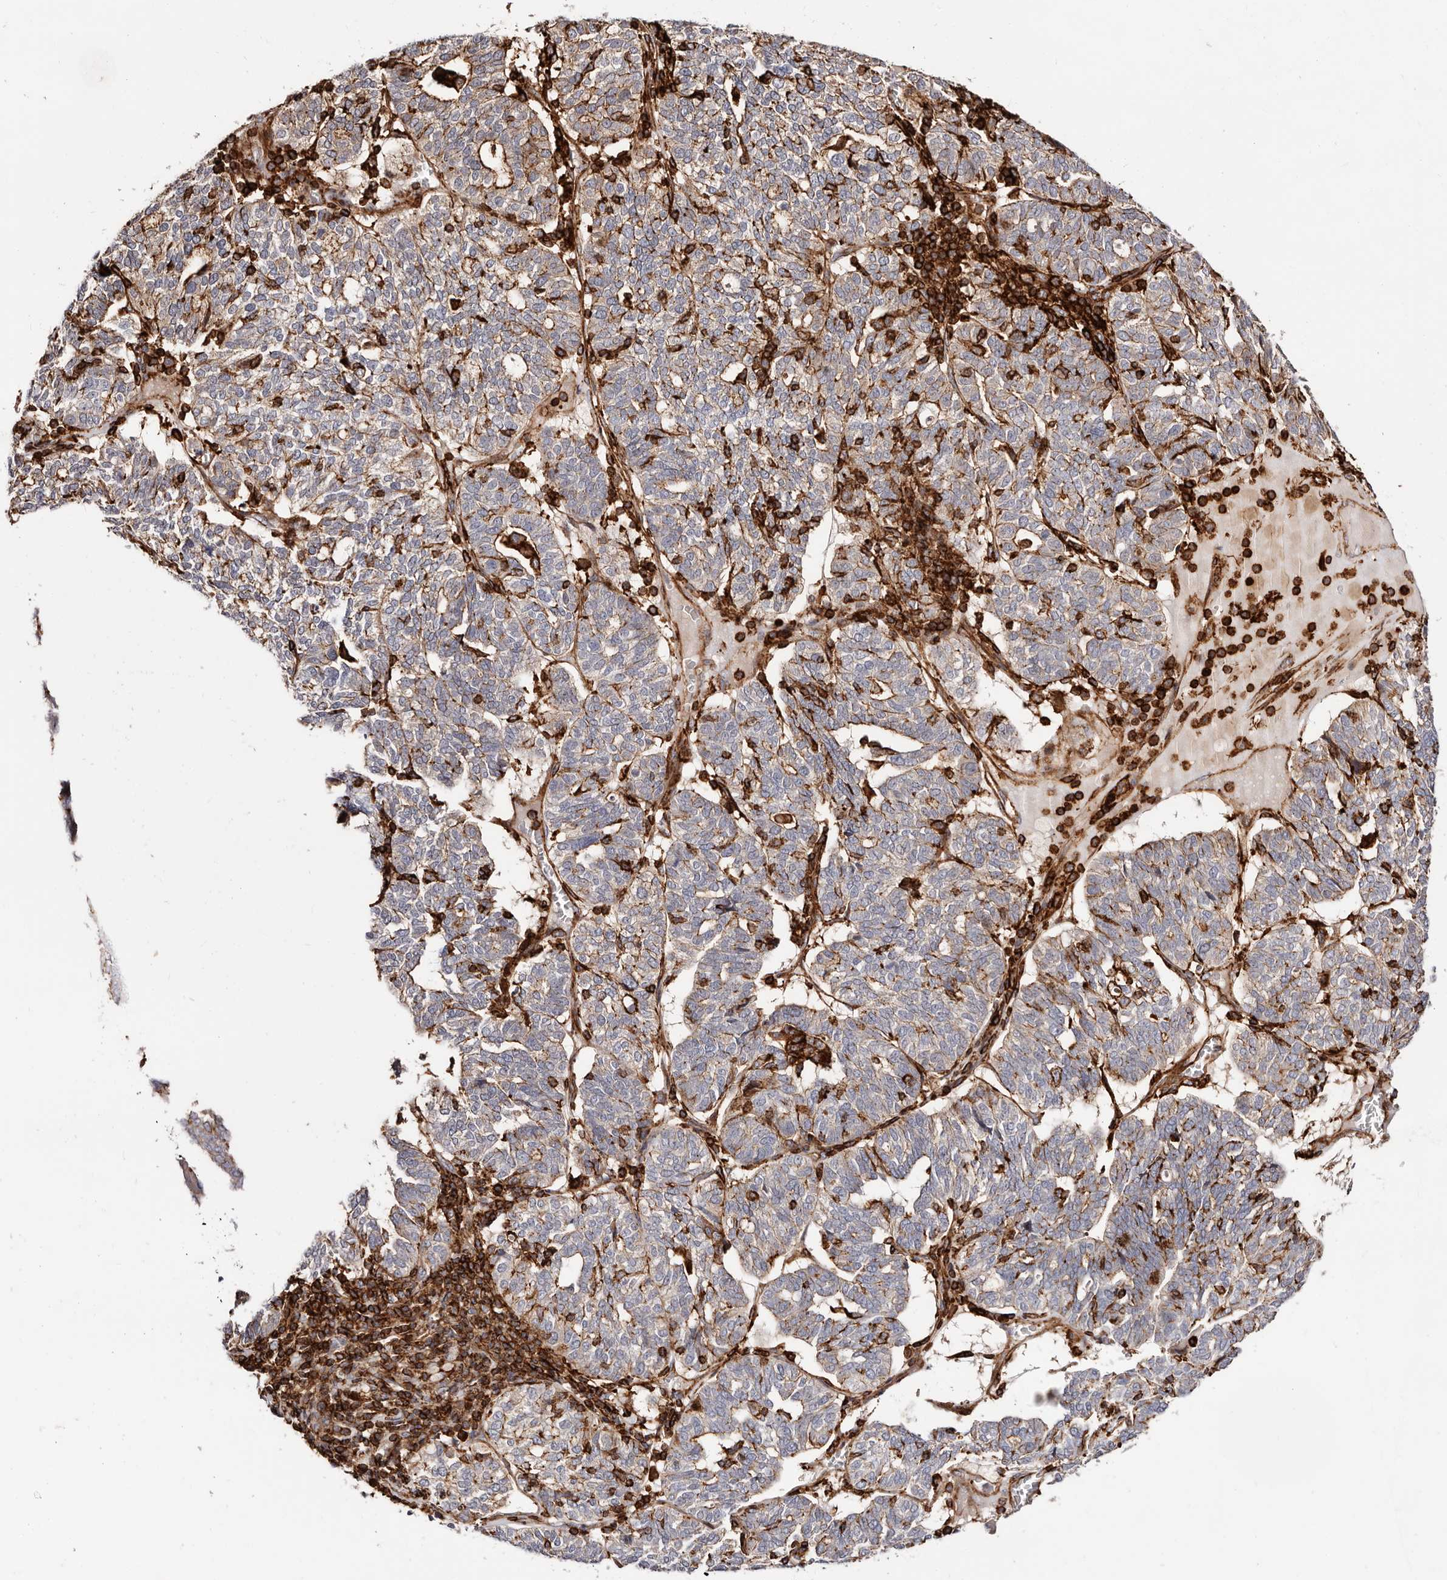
{"staining": {"intensity": "moderate", "quantity": "<25%", "location": "cytoplasmic/membranous"}, "tissue": "ovarian cancer", "cell_type": "Tumor cells", "image_type": "cancer", "snomed": [{"axis": "morphology", "description": "Cystadenocarcinoma, serous, NOS"}, {"axis": "topography", "description": "Ovary"}], "caption": "This is an image of IHC staining of ovarian cancer, which shows moderate expression in the cytoplasmic/membranous of tumor cells.", "gene": "PTPN22", "patient": {"sex": "female", "age": 59}}